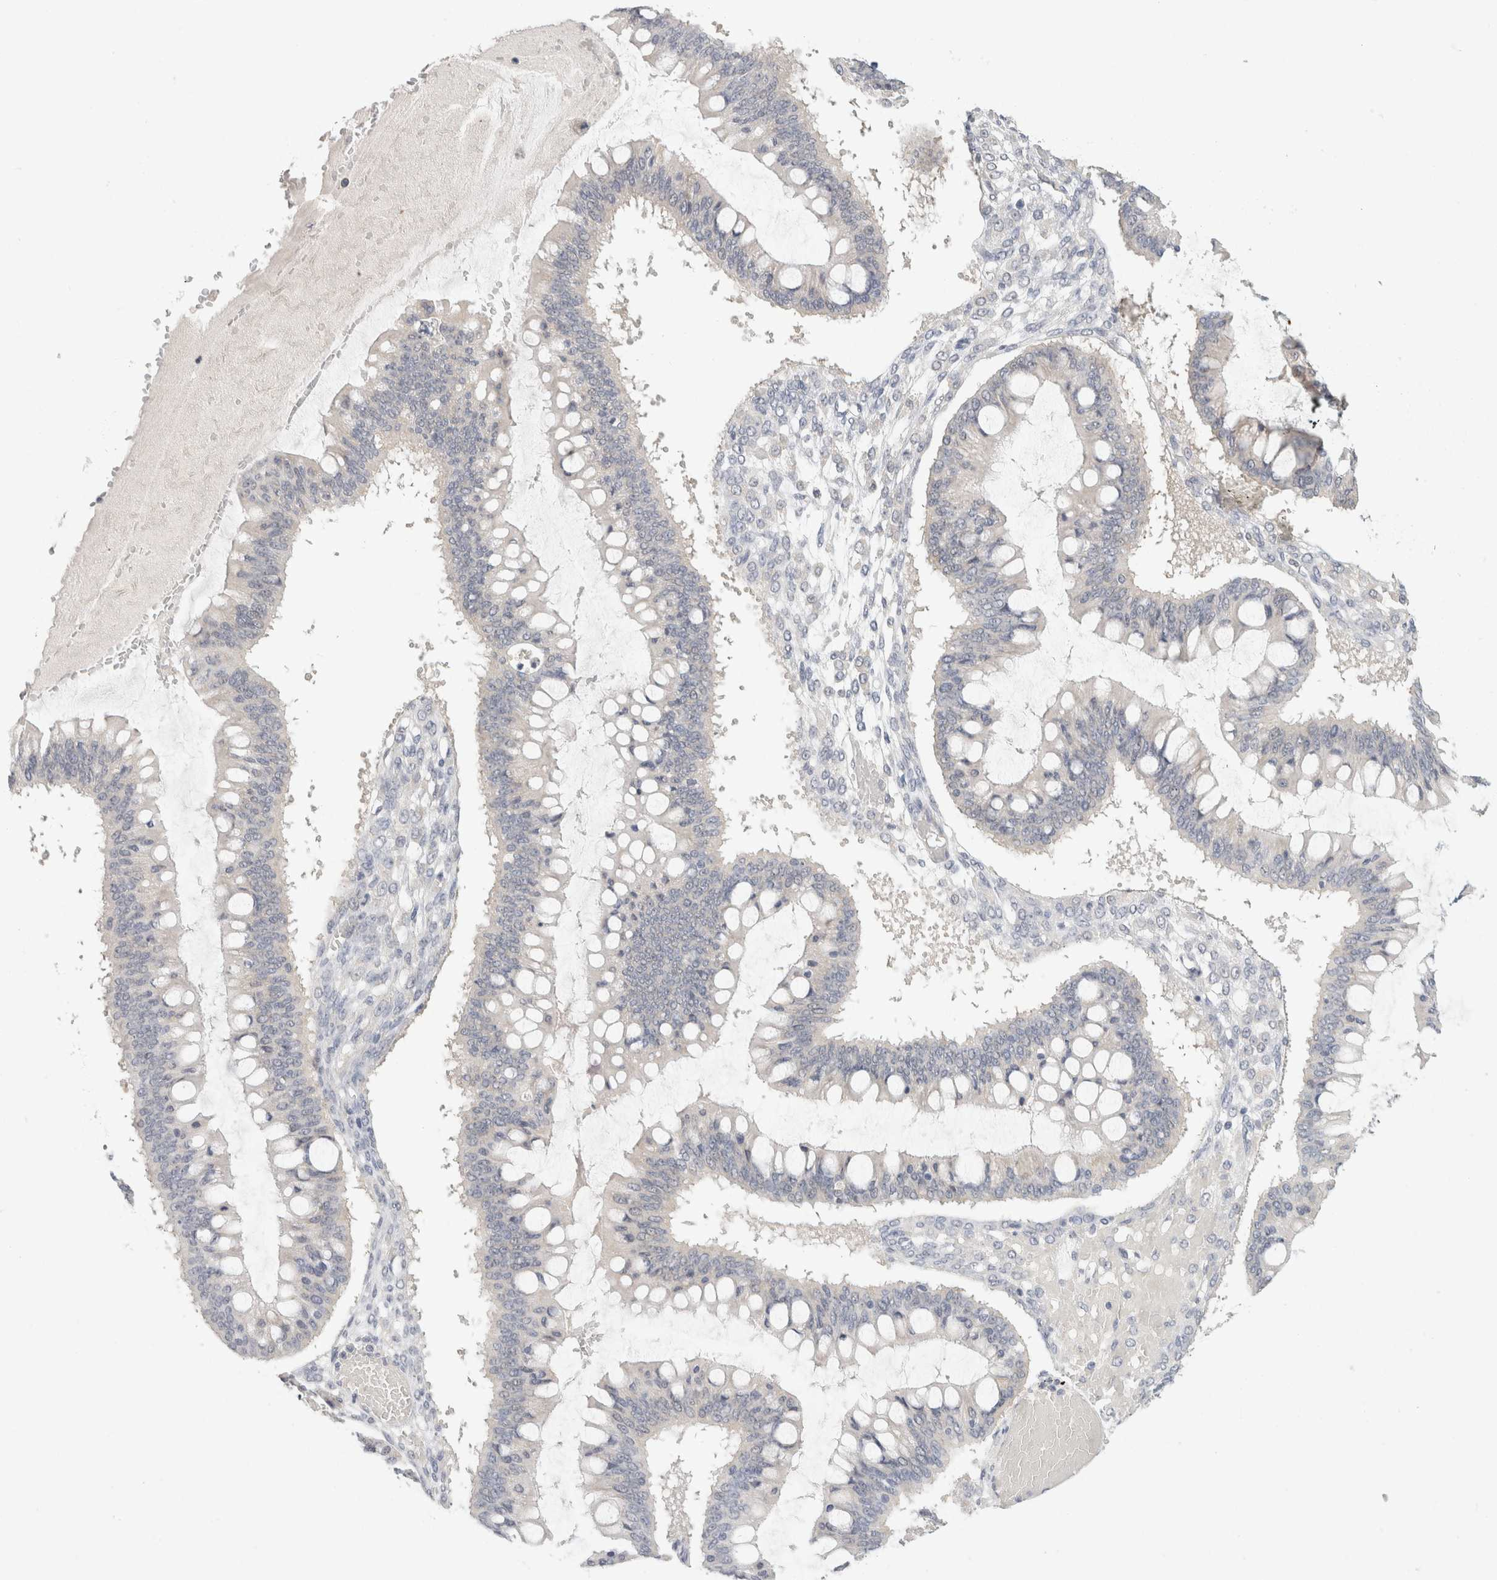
{"staining": {"intensity": "negative", "quantity": "none", "location": "none"}, "tissue": "ovarian cancer", "cell_type": "Tumor cells", "image_type": "cancer", "snomed": [{"axis": "morphology", "description": "Cystadenocarcinoma, mucinous, NOS"}, {"axis": "topography", "description": "Ovary"}], "caption": "Immunohistochemistry (IHC) micrograph of neoplastic tissue: human ovarian cancer stained with DAB (3,3'-diaminobenzidine) exhibits no significant protein staining in tumor cells.", "gene": "CHRM4", "patient": {"sex": "female", "age": 73}}